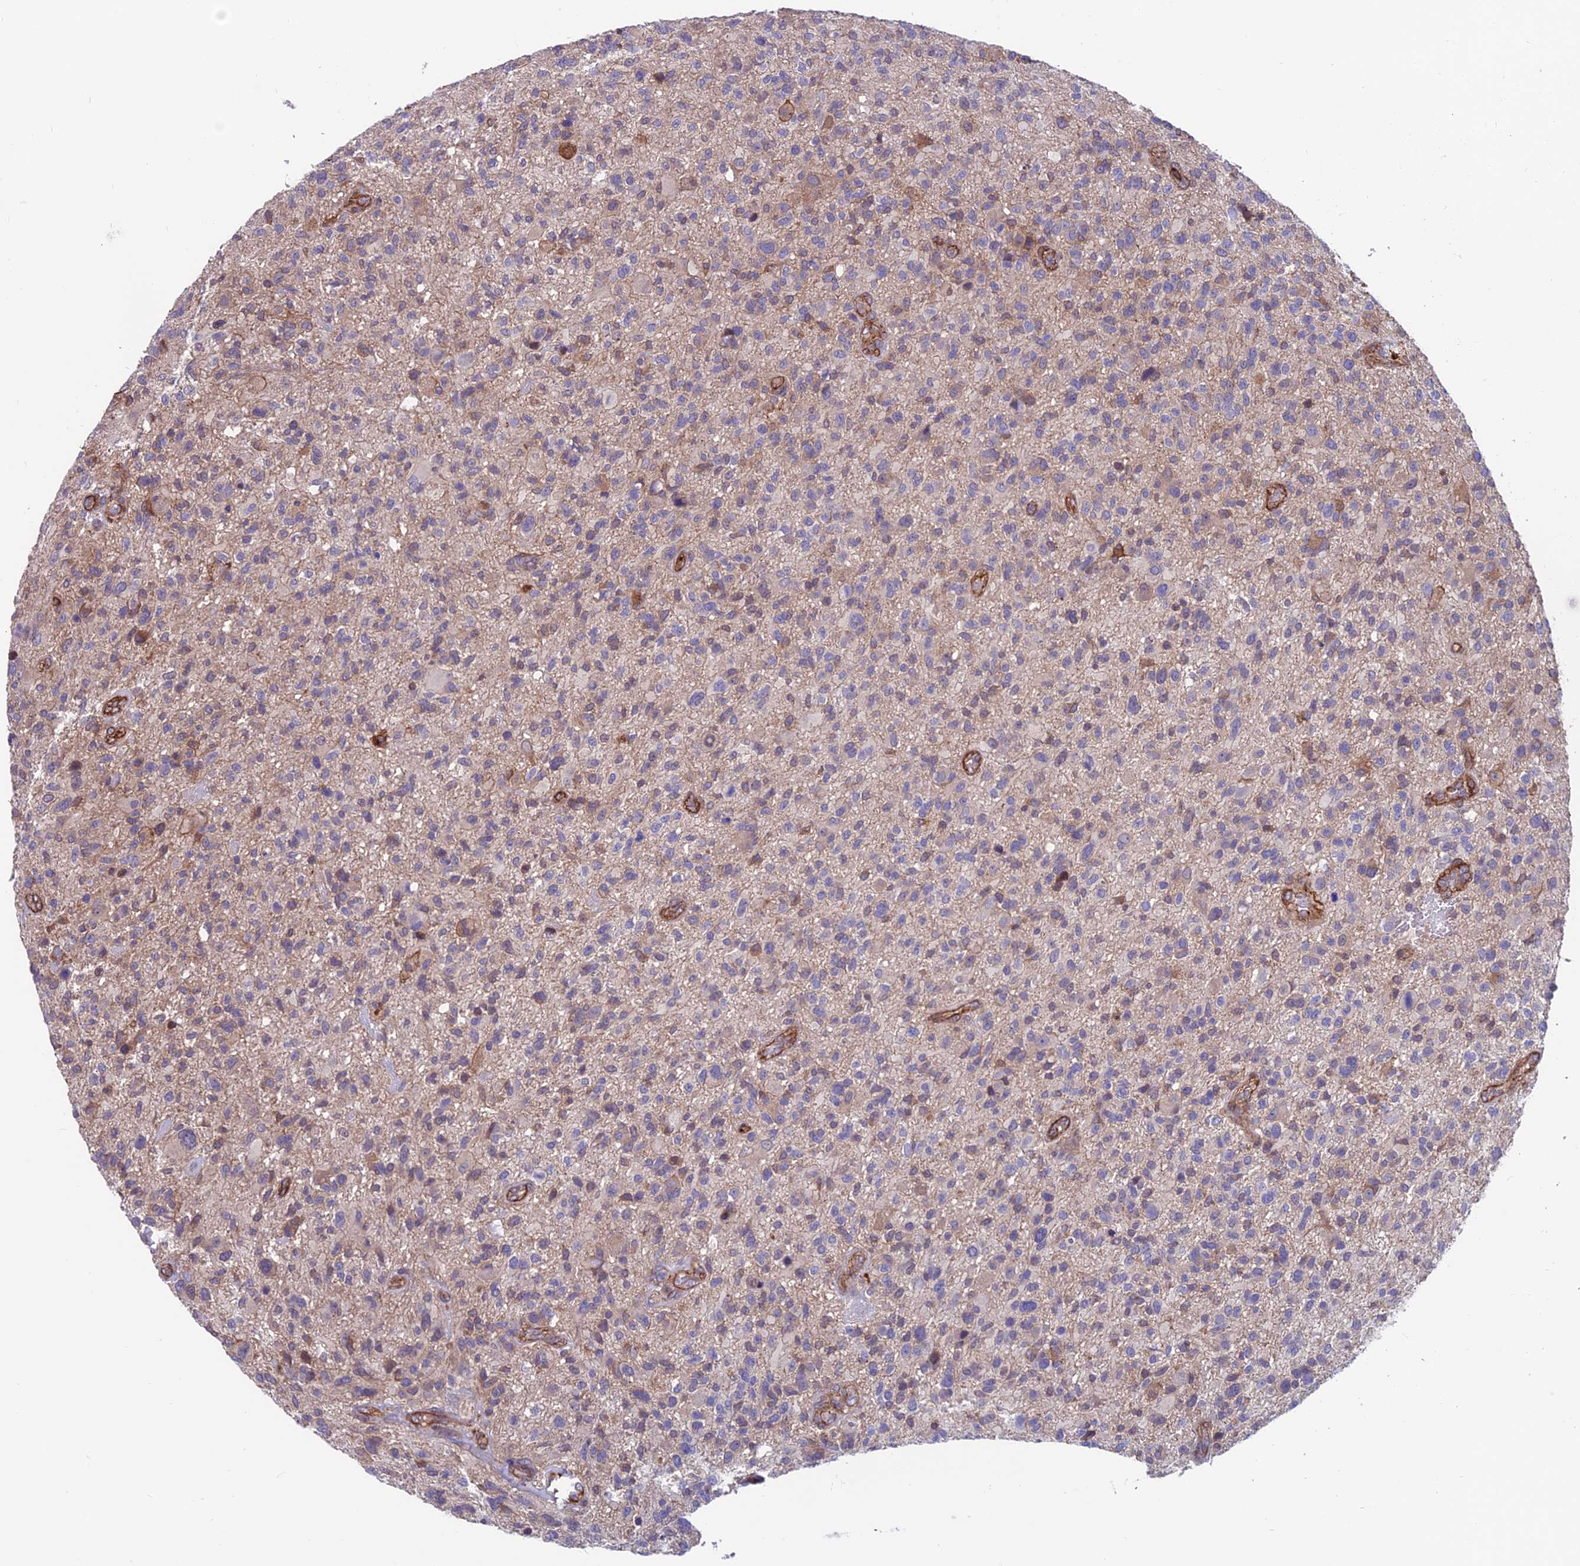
{"staining": {"intensity": "negative", "quantity": "none", "location": "none"}, "tissue": "glioma", "cell_type": "Tumor cells", "image_type": "cancer", "snomed": [{"axis": "morphology", "description": "Glioma, malignant, High grade"}, {"axis": "topography", "description": "Brain"}], "caption": "Immunohistochemical staining of human malignant glioma (high-grade) demonstrates no significant staining in tumor cells. (DAB IHC with hematoxylin counter stain).", "gene": "RTN4RL1", "patient": {"sex": "male", "age": 47}}